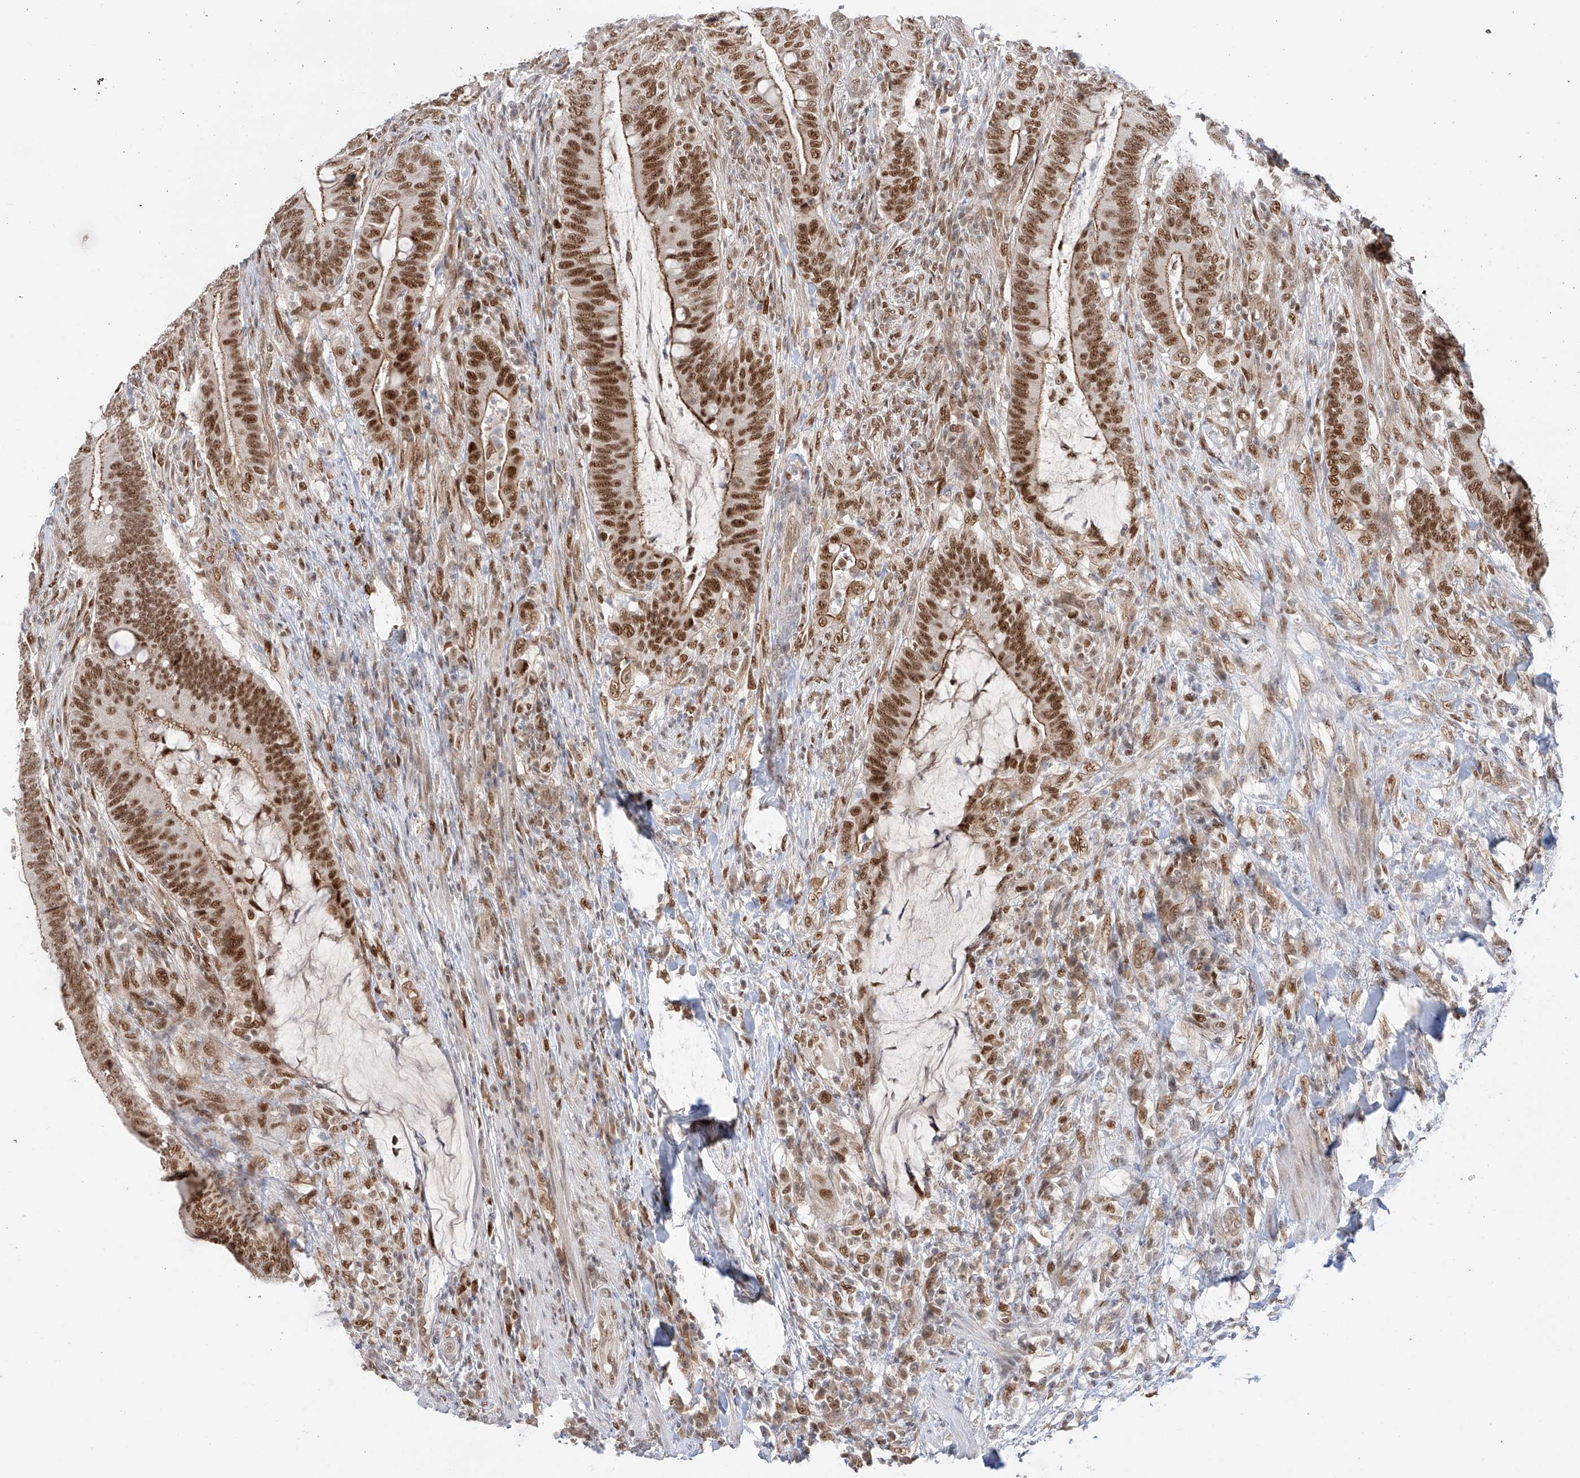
{"staining": {"intensity": "strong", "quantity": ">75%", "location": "cytoplasmic/membranous,nuclear"}, "tissue": "colorectal cancer", "cell_type": "Tumor cells", "image_type": "cancer", "snomed": [{"axis": "morphology", "description": "Adenocarcinoma, NOS"}, {"axis": "topography", "description": "Colon"}], "caption": "Colorectal adenocarcinoma stained with IHC demonstrates strong cytoplasmic/membranous and nuclear staining in about >75% of tumor cells. Nuclei are stained in blue.", "gene": "POGK", "patient": {"sex": "female", "age": 66}}